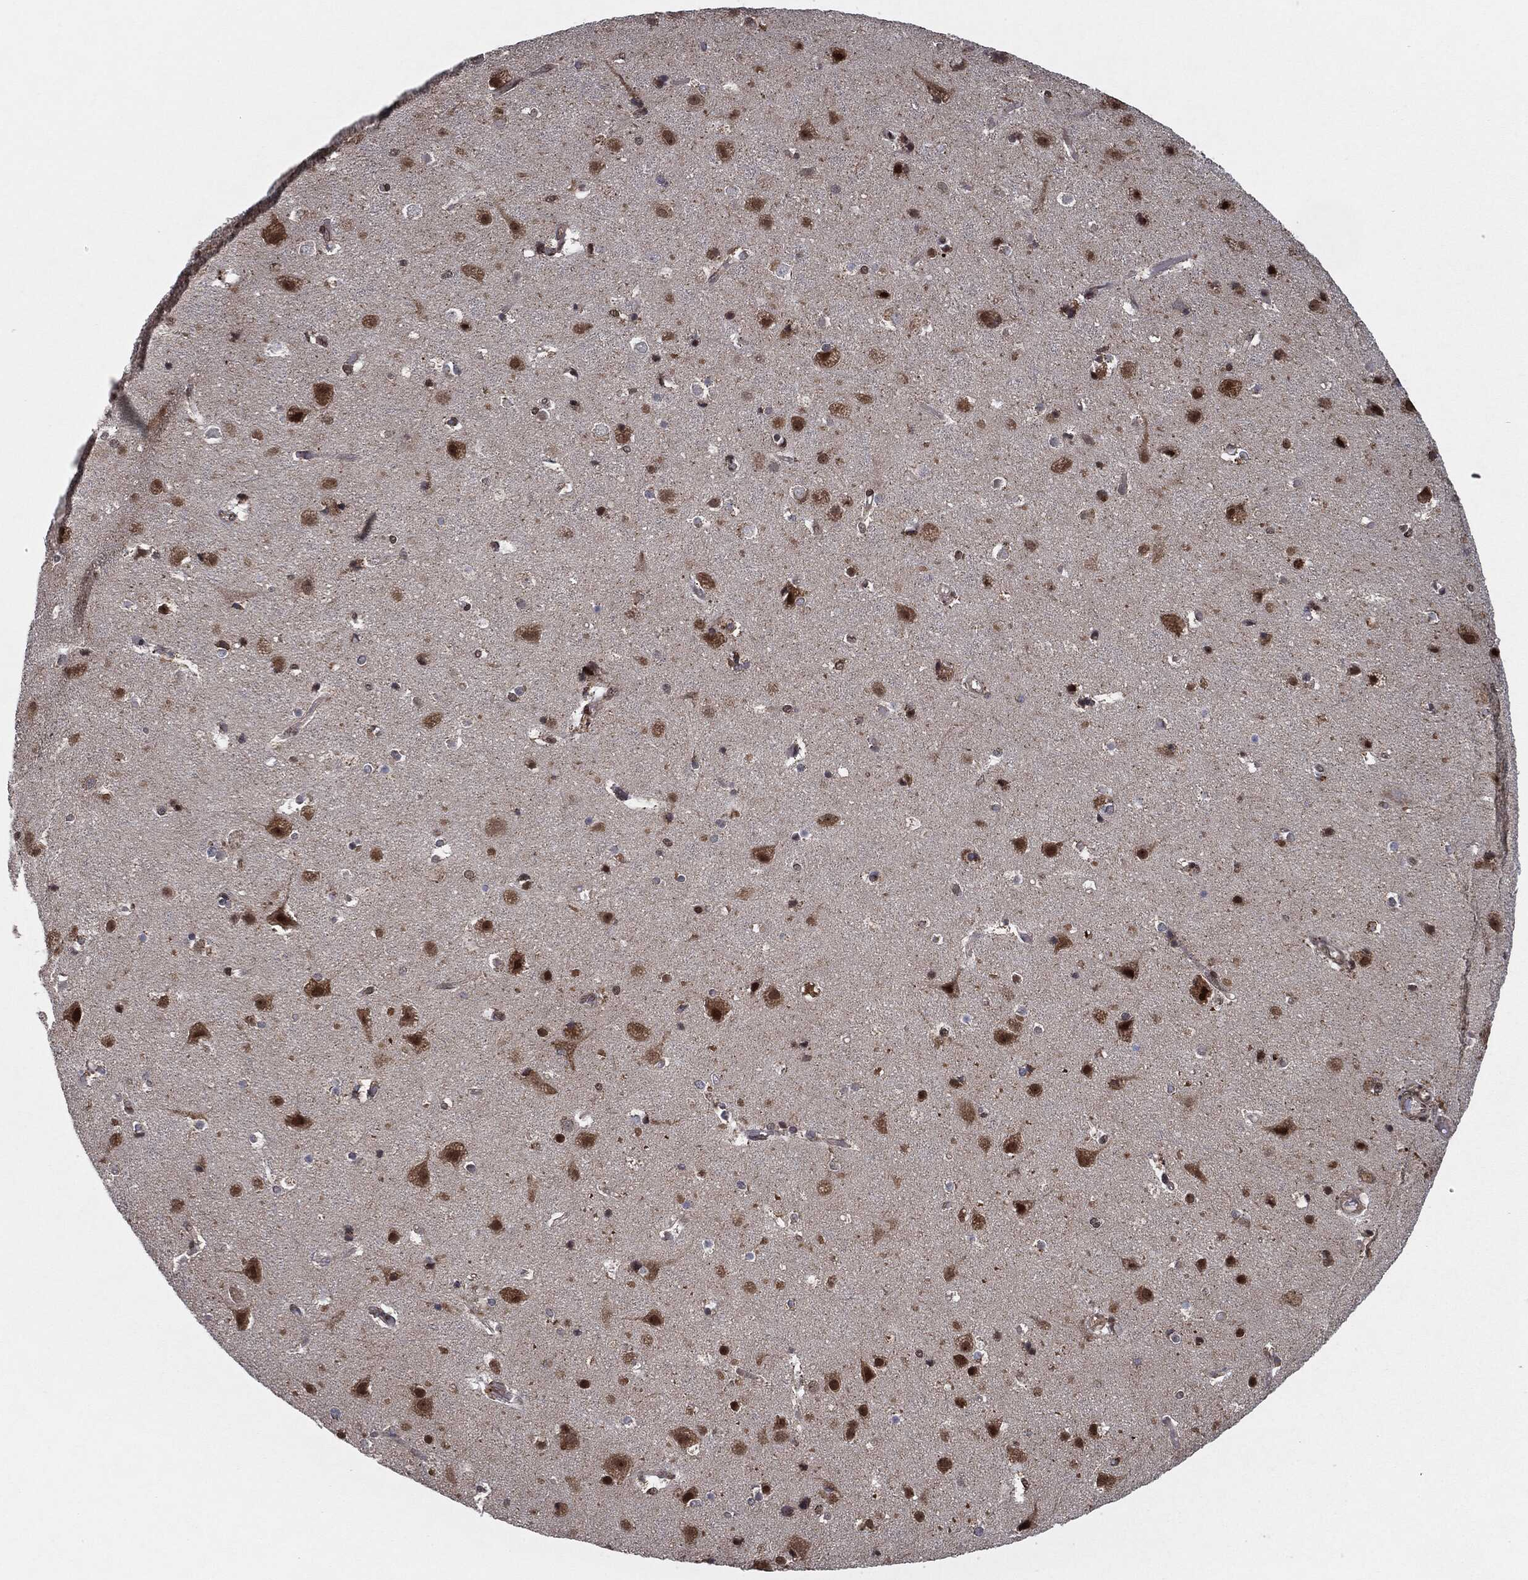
{"staining": {"intensity": "negative", "quantity": "none", "location": "none"}, "tissue": "cerebral cortex", "cell_type": "Endothelial cells", "image_type": "normal", "snomed": [{"axis": "morphology", "description": "Normal tissue, NOS"}, {"axis": "topography", "description": "Cerebral cortex"}], "caption": "This is an immunohistochemistry image of unremarkable cerebral cortex. There is no staining in endothelial cells.", "gene": "CHCHD2", "patient": {"sex": "female", "age": 52}}